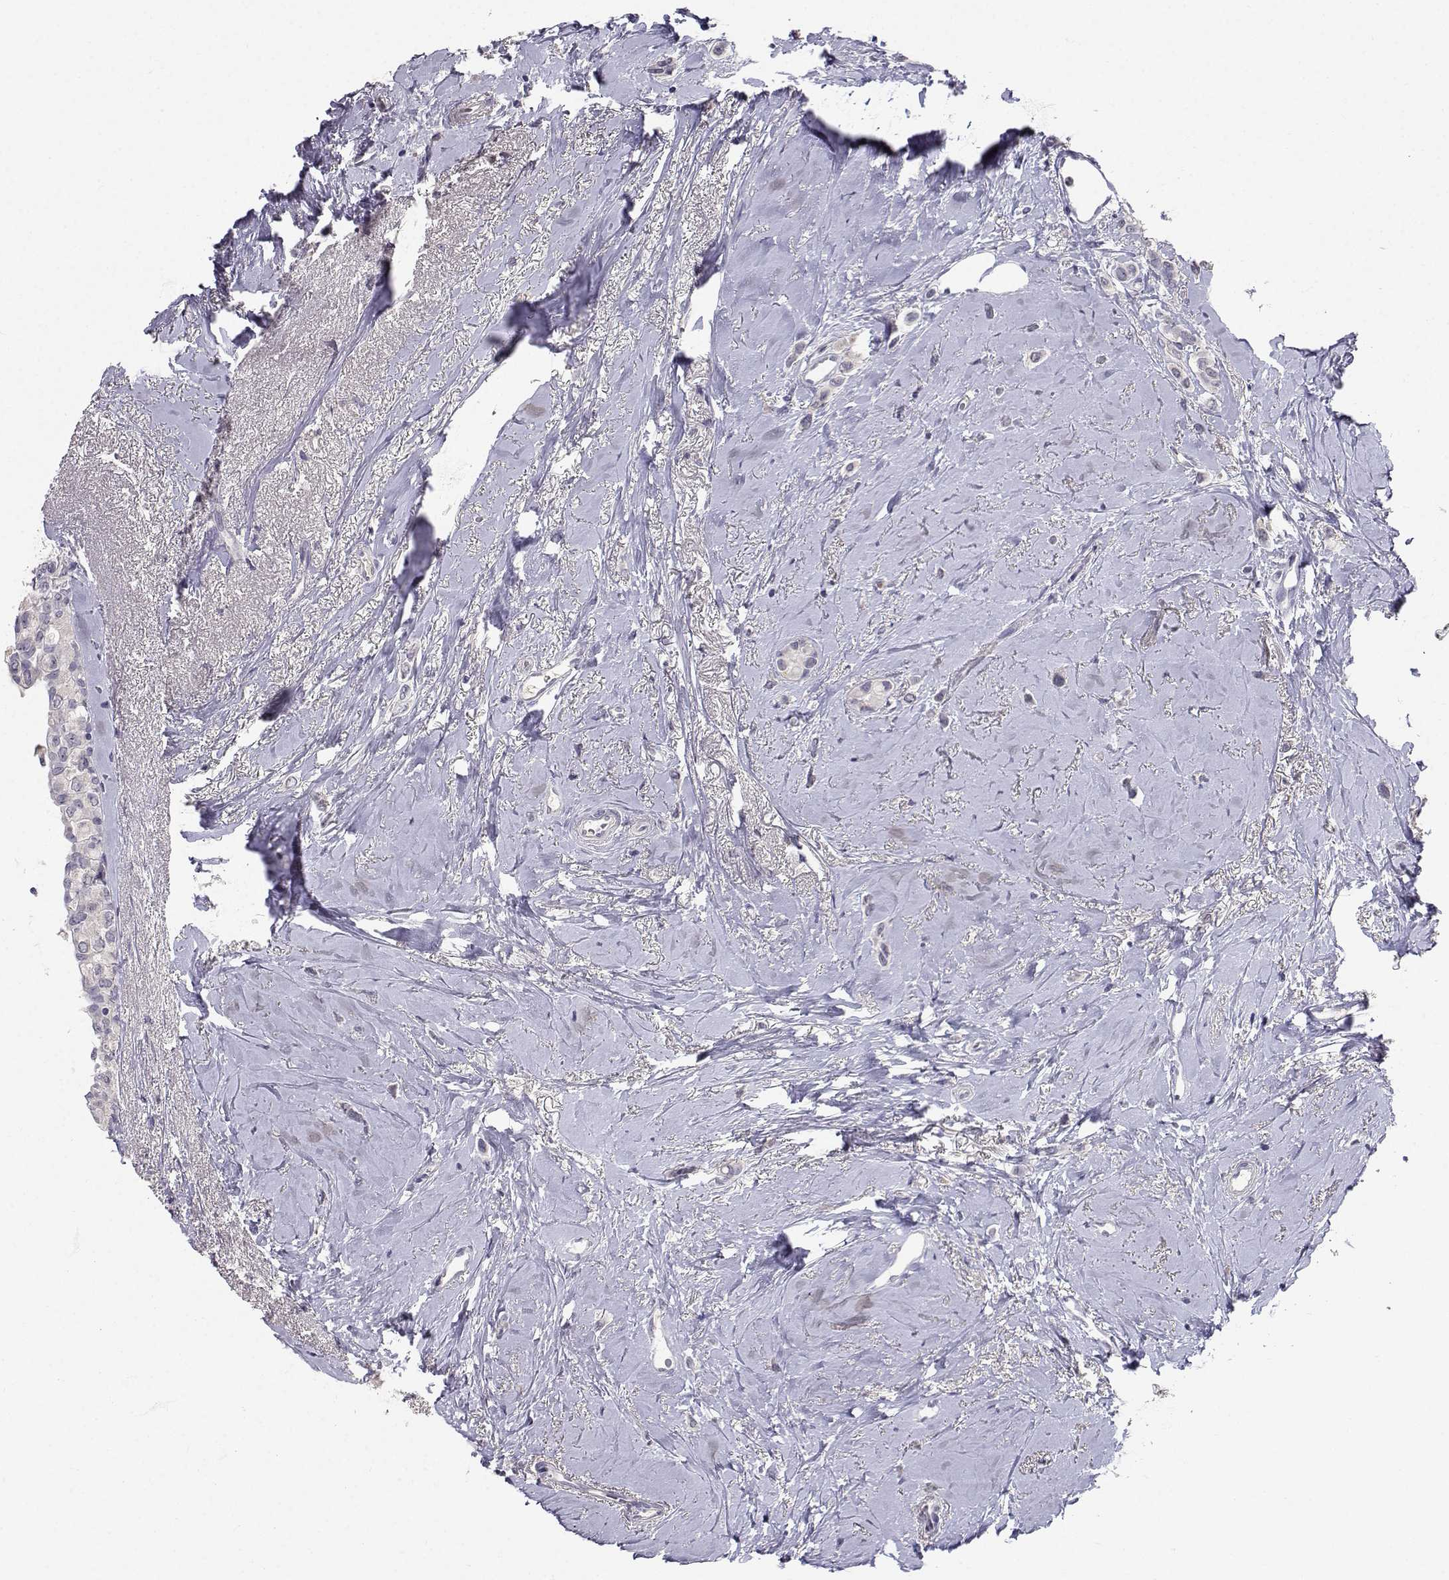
{"staining": {"intensity": "negative", "quantity": "none", "location": "none"}, "tissue": "breast cancer", "cell_type": "Tumor cells", "image_type": "cancer", "snomed": [{"axis": "morphology", "description": "Lobular carcinoma"}, {"axis": "topography", "description": "Breast"}], "caption": "A high-resolution histopathology image shows IHC staining of breast lobular carcinoma, which shows no significant positivity in tumor cells.", "gene": "SLC6A3", "patient": {"sex": "female", "age": 66}}